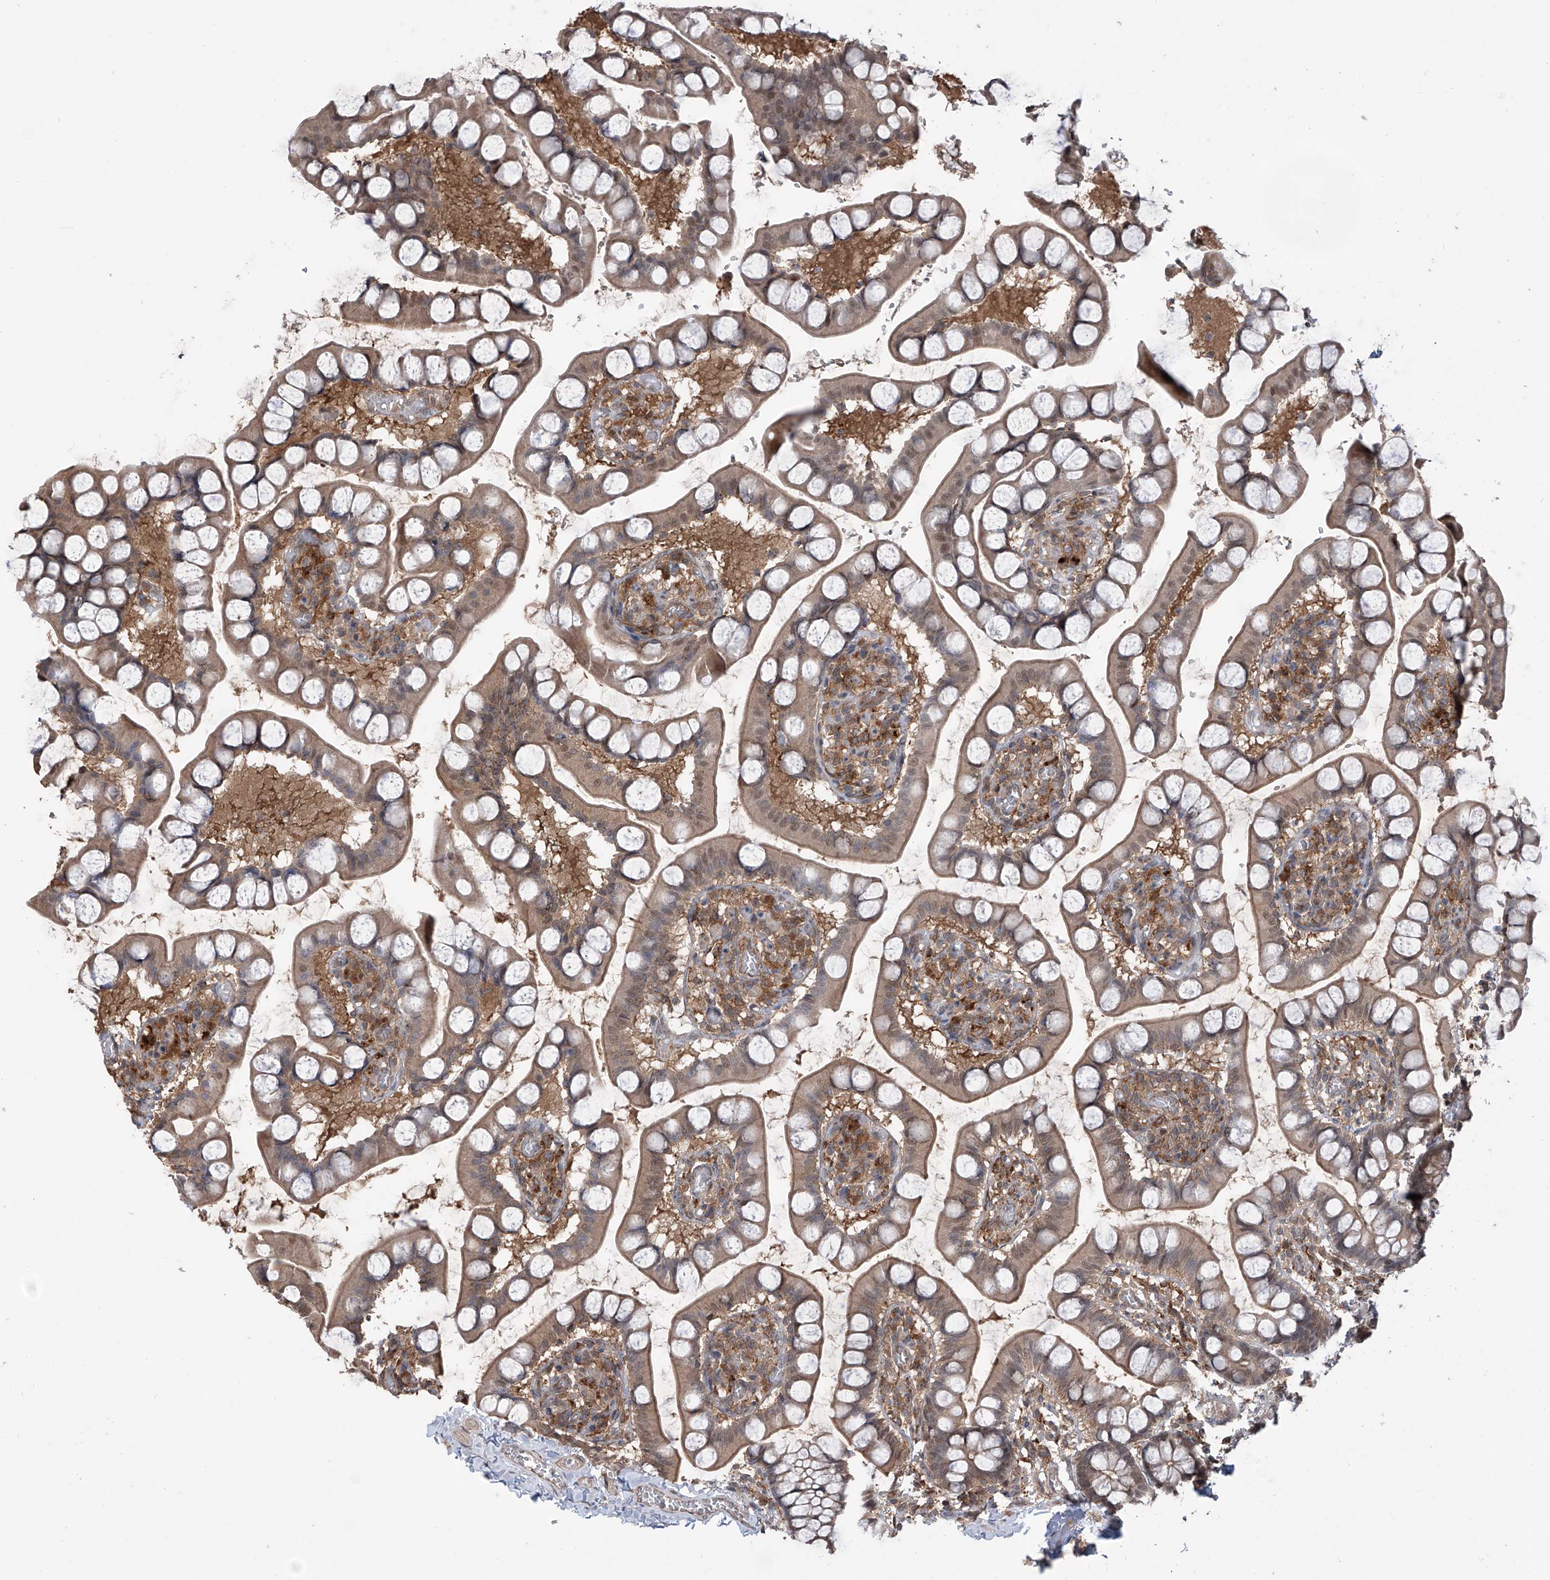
{"staining": {"intensity": "weak", "quantity": ">75%", "location": "cytoplasmic/membranous,nuclear"}, "tissue": "small intestine", "cell_type": "Glandular cells", "image_type": "normal", "snomed": [{"axis": "morphology", "description": "Normal tissue, NOS"}, {"axis": "topography", "description": "Small intestine"}], "caption": "Immunohistochemistry (IHC) (DAB) staining of benign small intestine displays weak cytoplasmic/membranous,nuclear protein expression in about >75% of glandular cells. (DAB = brown stain, brightfield microscopy at high magnification).", "gene": "HOXC8", "patient": {"sex": "male", "age": 52}}